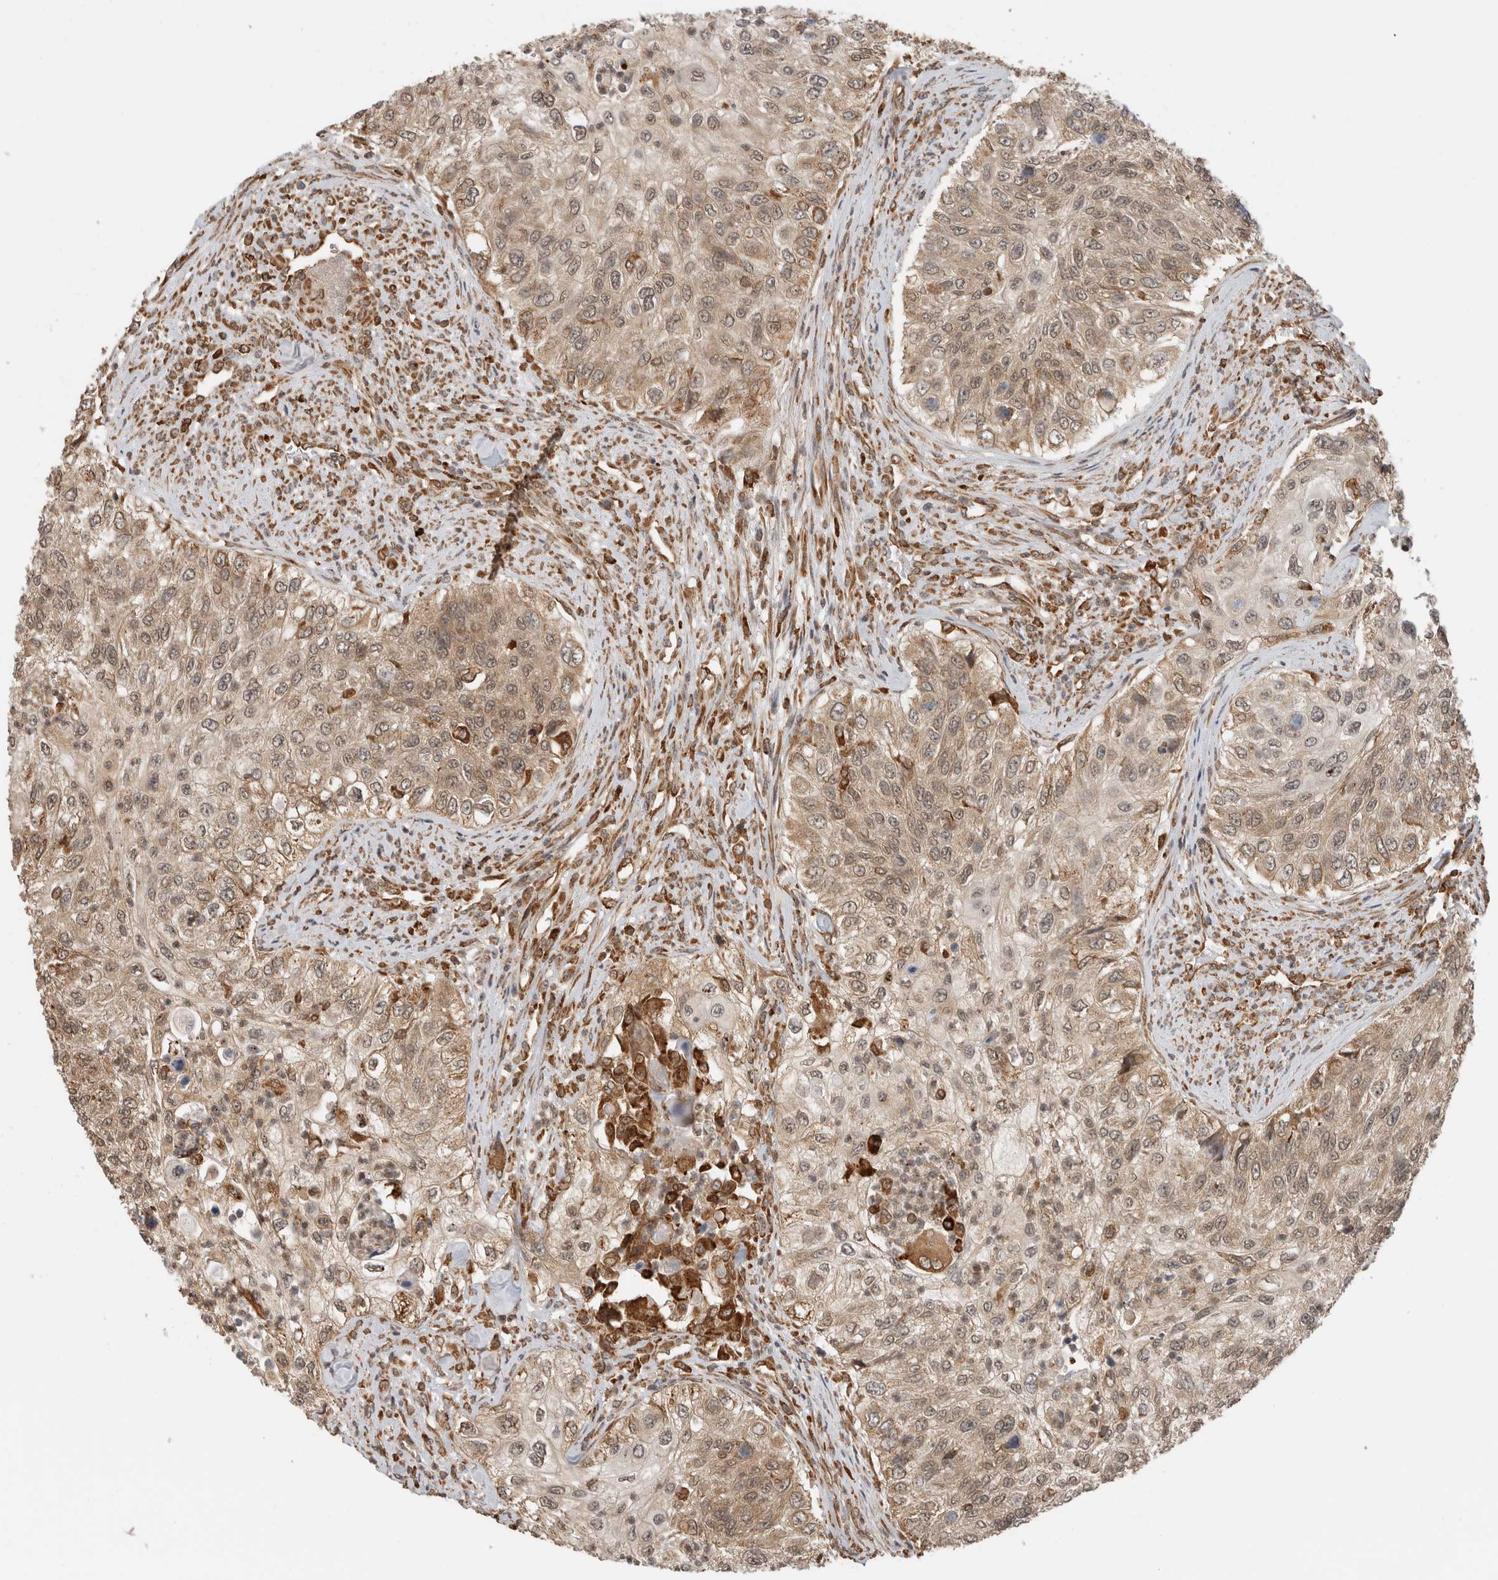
{"staining": {"intensity": "weak", "quantity": ">75%", "location": "cytoplasmic/membranous,nuclear"}, "tissue": "urothelial cancer", "cell_type": "Tumor cells", "image_type": "cancer", "snomed": [{"axis": "morphology", "description": "Urothelial carcinoma, High grade"}, {"axis": "topography", "description": "Urinary bladder"}], "caption": "Protein expression analysis of human high-grade urothelial carcinoma reveals weak cytoplasmic/membranous and nuclear staining in about >75% of tumor cells.", "gene": "MS4A7", "patient": {"sex": "female", "age": 60}}